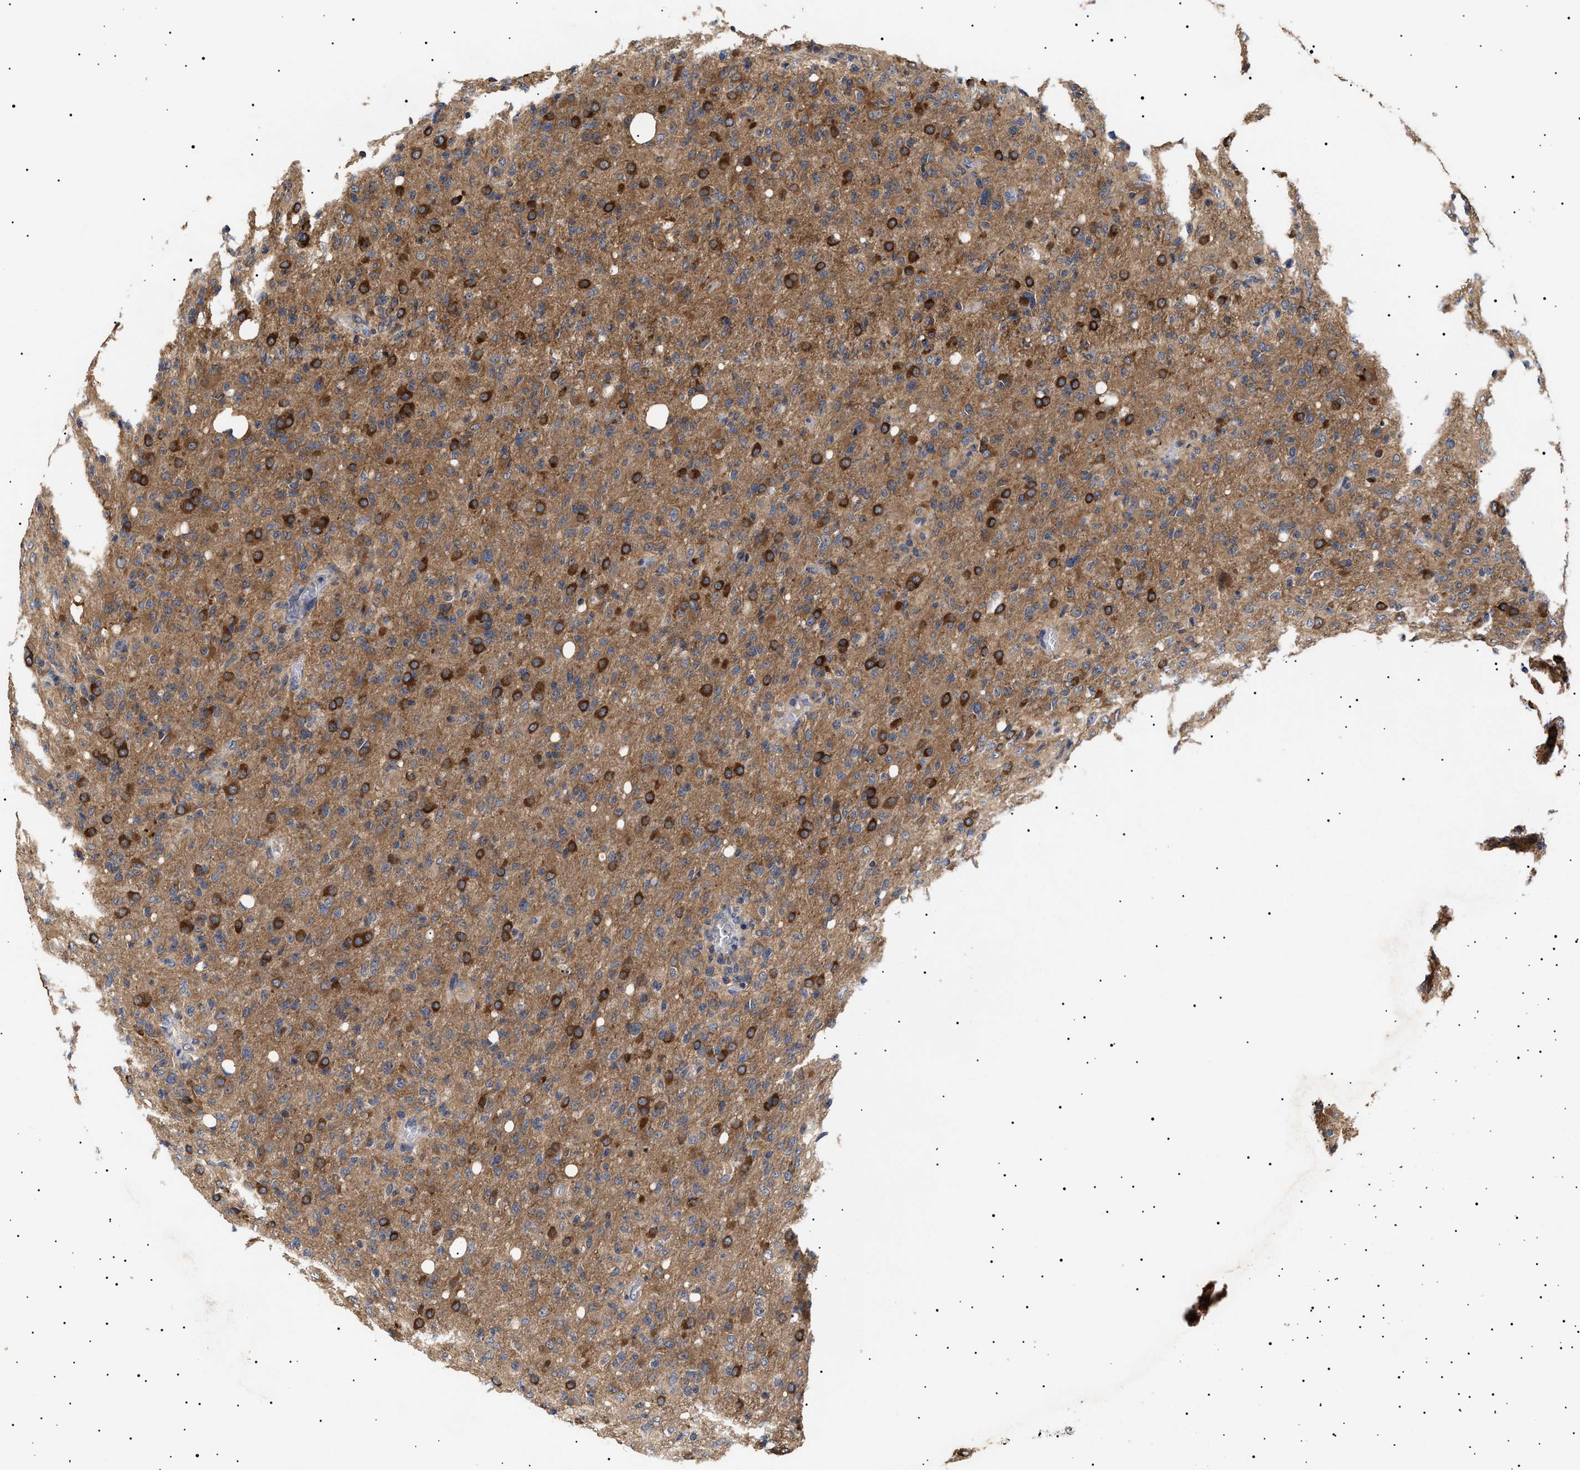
{"staining": {"intensity": "strong", "quantity": "25%-75%", "location": "cytoplasmic/membranous"}, "tissue": "glioma", "cell_type": "Tumor cells", "image_type": "cancer", "snomed": [{"axis": "morphology", "description": "Glioma, malignant, High grade"}, {"axis": "topography", "description": "Brain"}], "caption": "A brown stain shows strong cytoplasmic/membranous expression of a protein in malignant high-grade glioma tumor cells. Ihc stains the protein in brown and the nuclei are stained blue.", "gene": "KRBA1", "patient": {"sex": "female", "age": 57}}